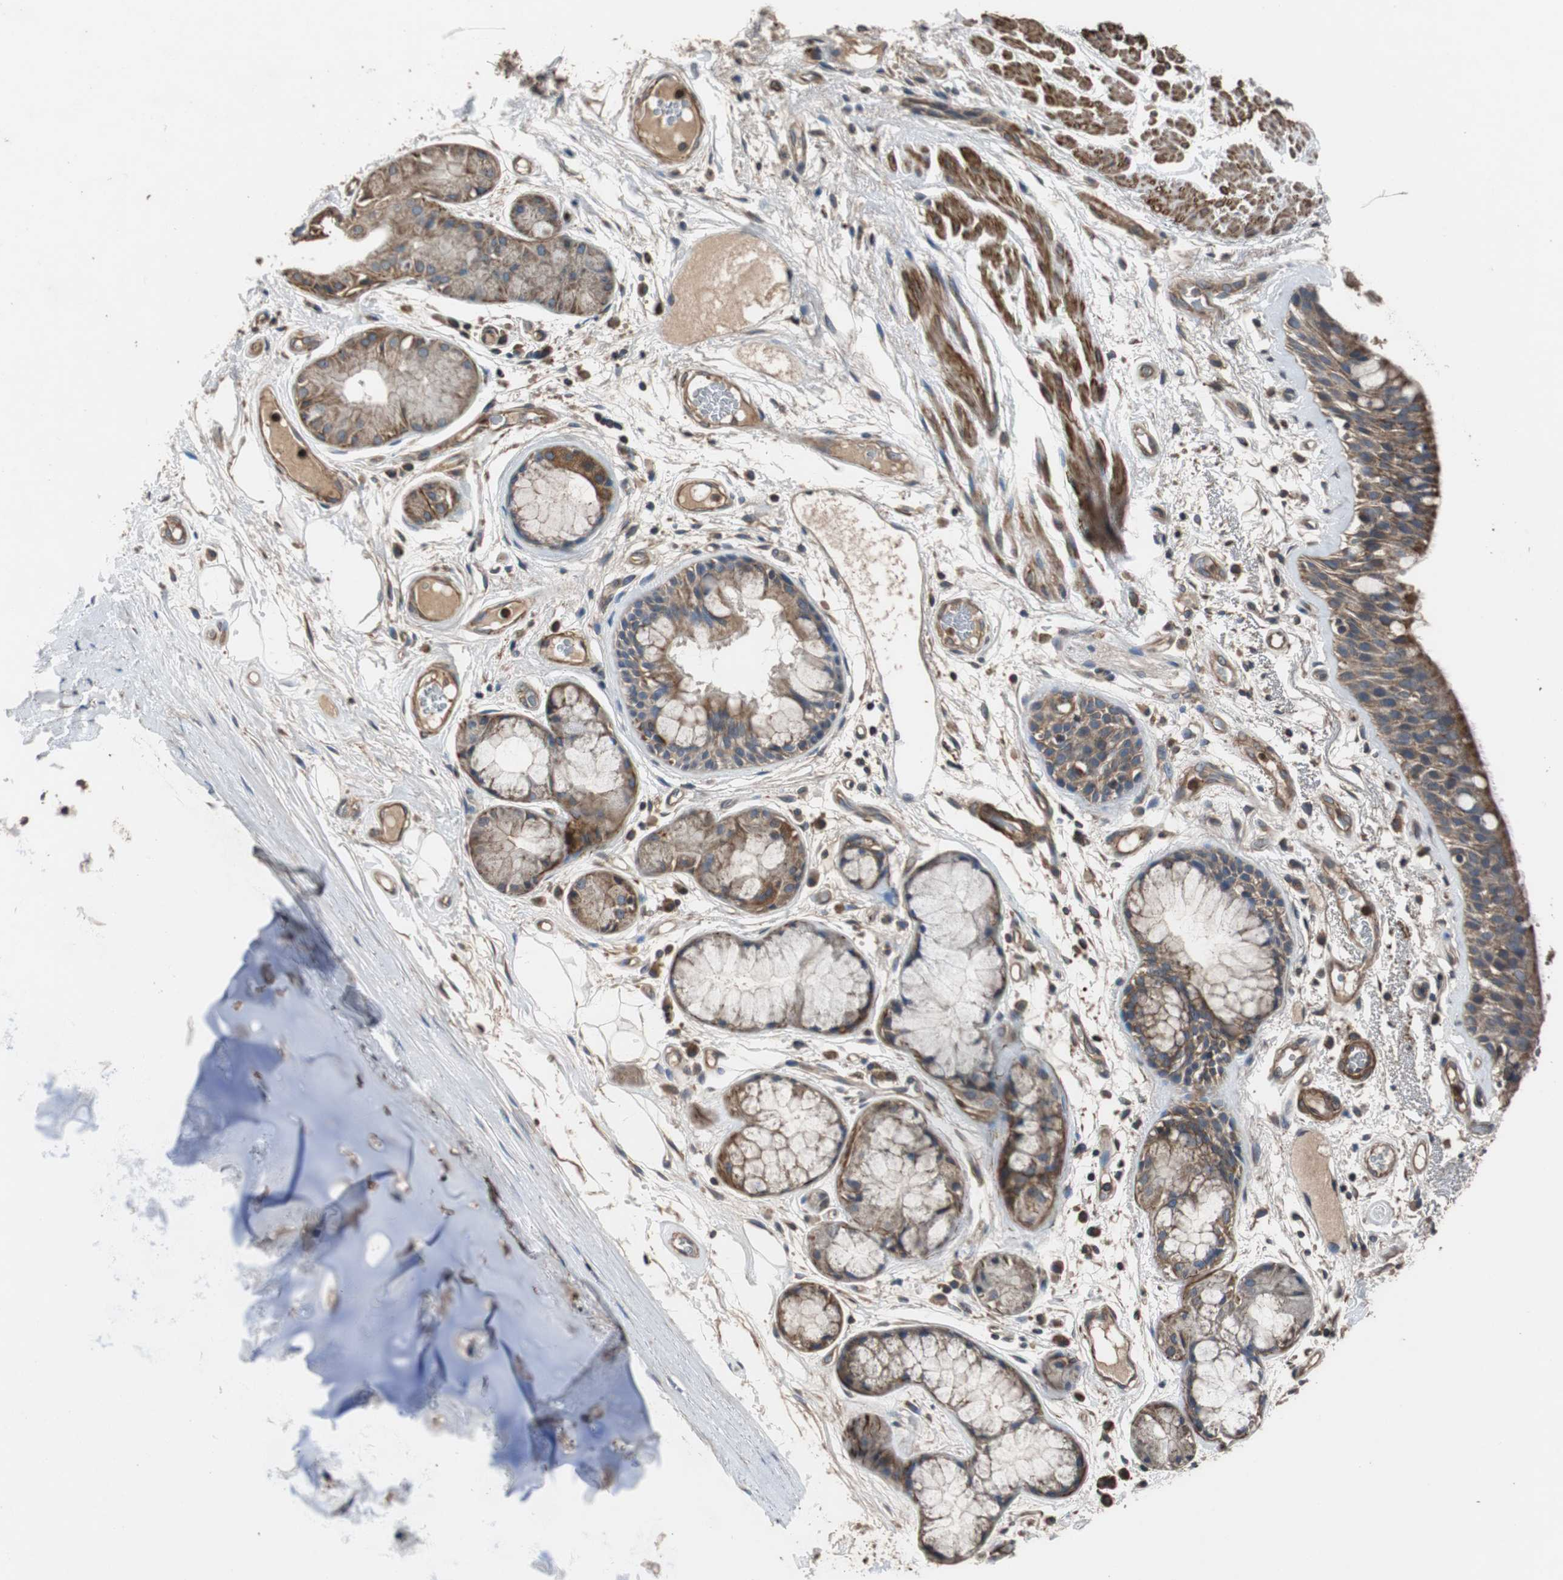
{"staining": {"intensity": "moderate", "quantity": ">75%", "location": "cytoplasmic/membranous"}, "tissue": "bronchus", "cell_type": "Respiratory epithelial cells", "image_type": "normal", "snomed": [{"axis": "morphology", "description": "Normal tissue, NOS"}, {"axis": "topography", "description": "Bronchus"}], "caption": "This is an image of immunohistochemistry staining of benign bronchus, which shows moderate staining in the cytoplasmic/membranous of respiratory epithelial cells.", "gene": "PITRM1", "patient": {"sex": "male", "age": 66}}